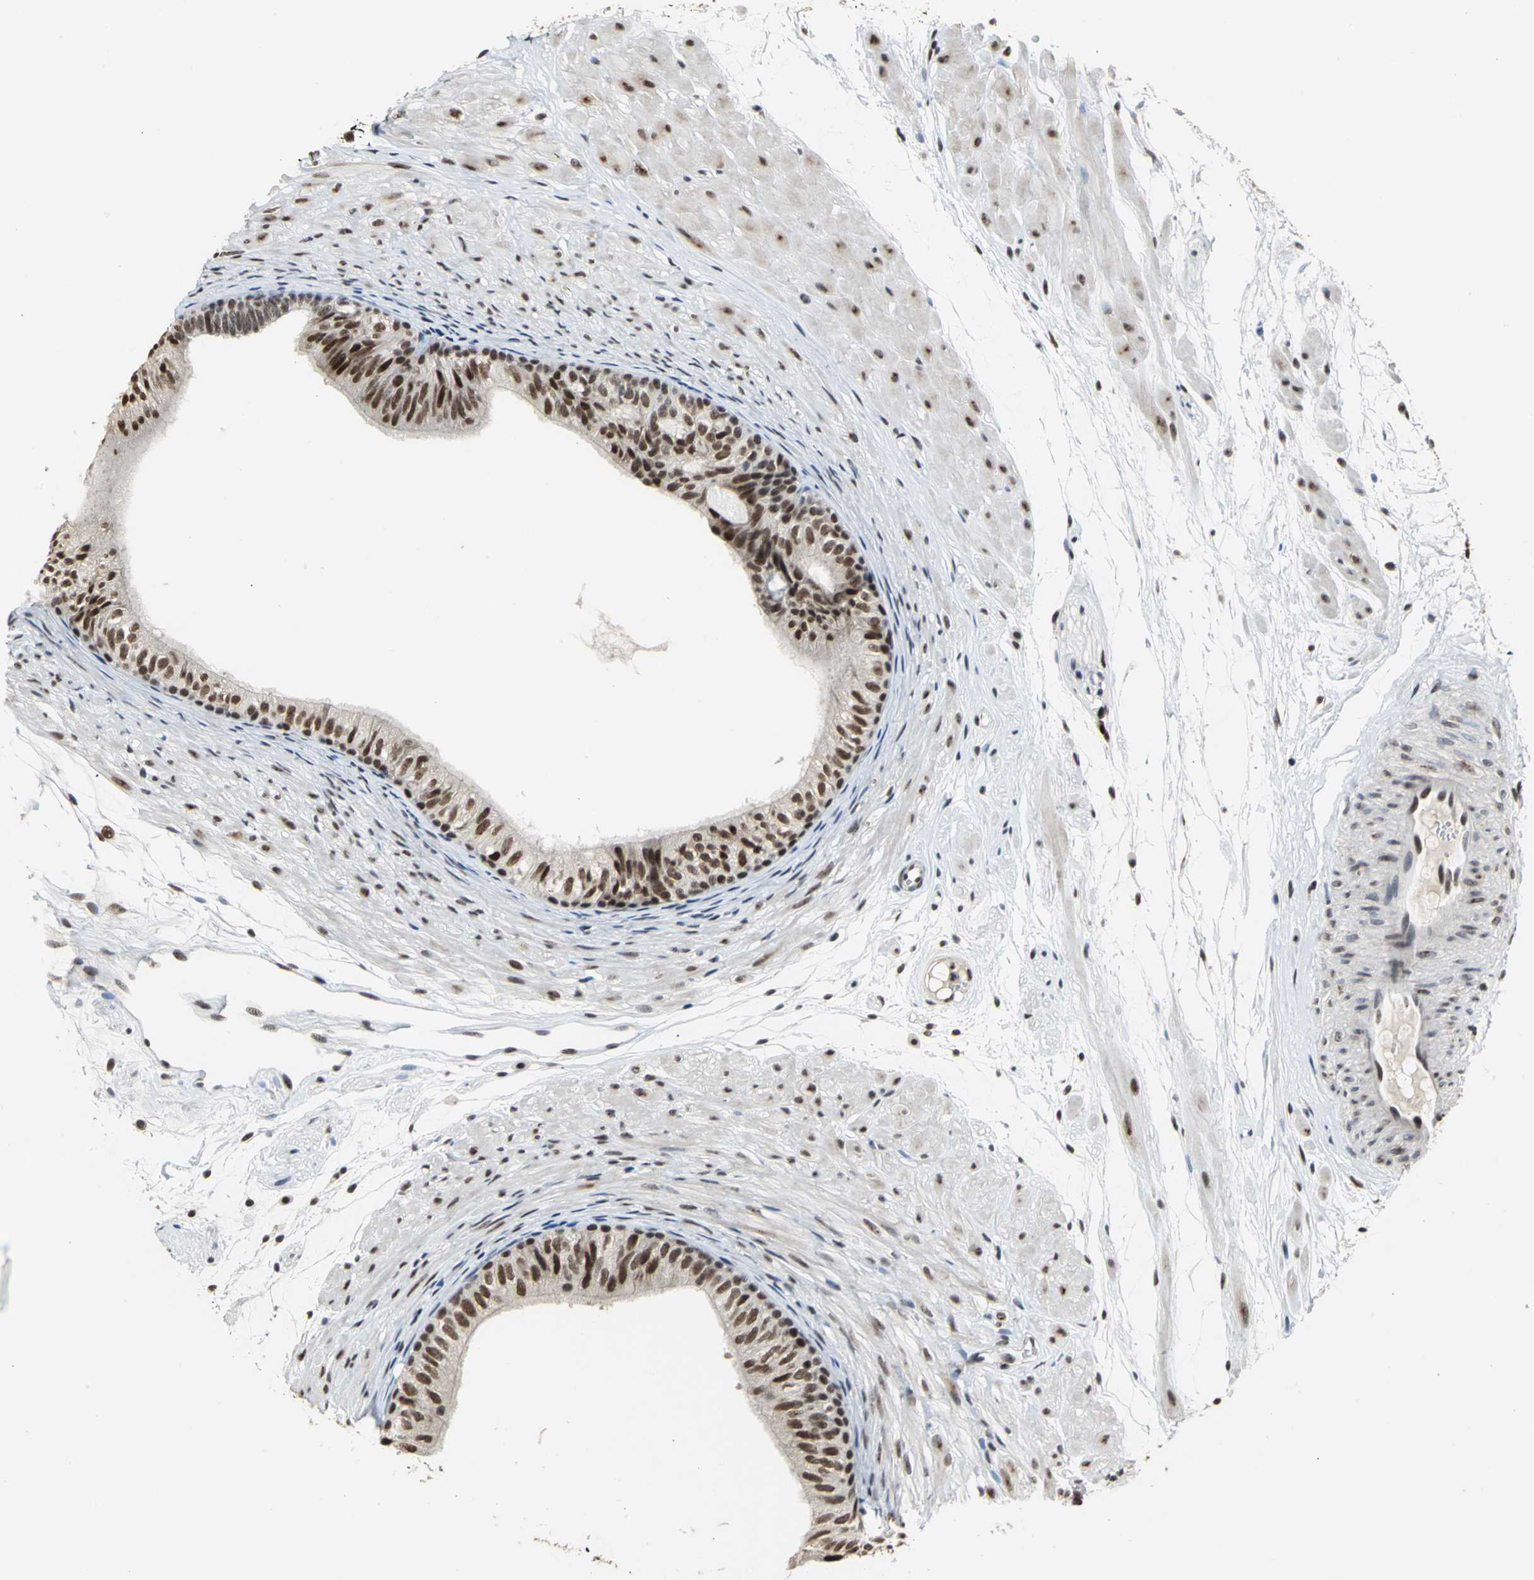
{"staining": {"intensity": "strong", "quantity": ">75%", "location": "nuclear"}, "tissue": "epididymis", "cell_type": "Glandular cells", "image_type": "normal", "snomed": [{"axis": "morphology", "description": "Normal tissue, NOS"}, {"axis": "morphology", "description": "Atrophy, NOS"}, {"axis": "topography", "description": "Testis"}, {"axis": "topography", "description": "Epididymis"}], "caption": "Immunohistochemistry staining of unremarkable epididymis, which exhibits high levels of strong nuclear staining in about >75% of glandular cells indicating strong nuclear protein positivity. The staining was performed using DAB (brown) for protein detection and nuclei were counterstained in hematoxylin (blue).", "gene": "CCDC88C", "patient": {"sex": "male", "age": 18}}